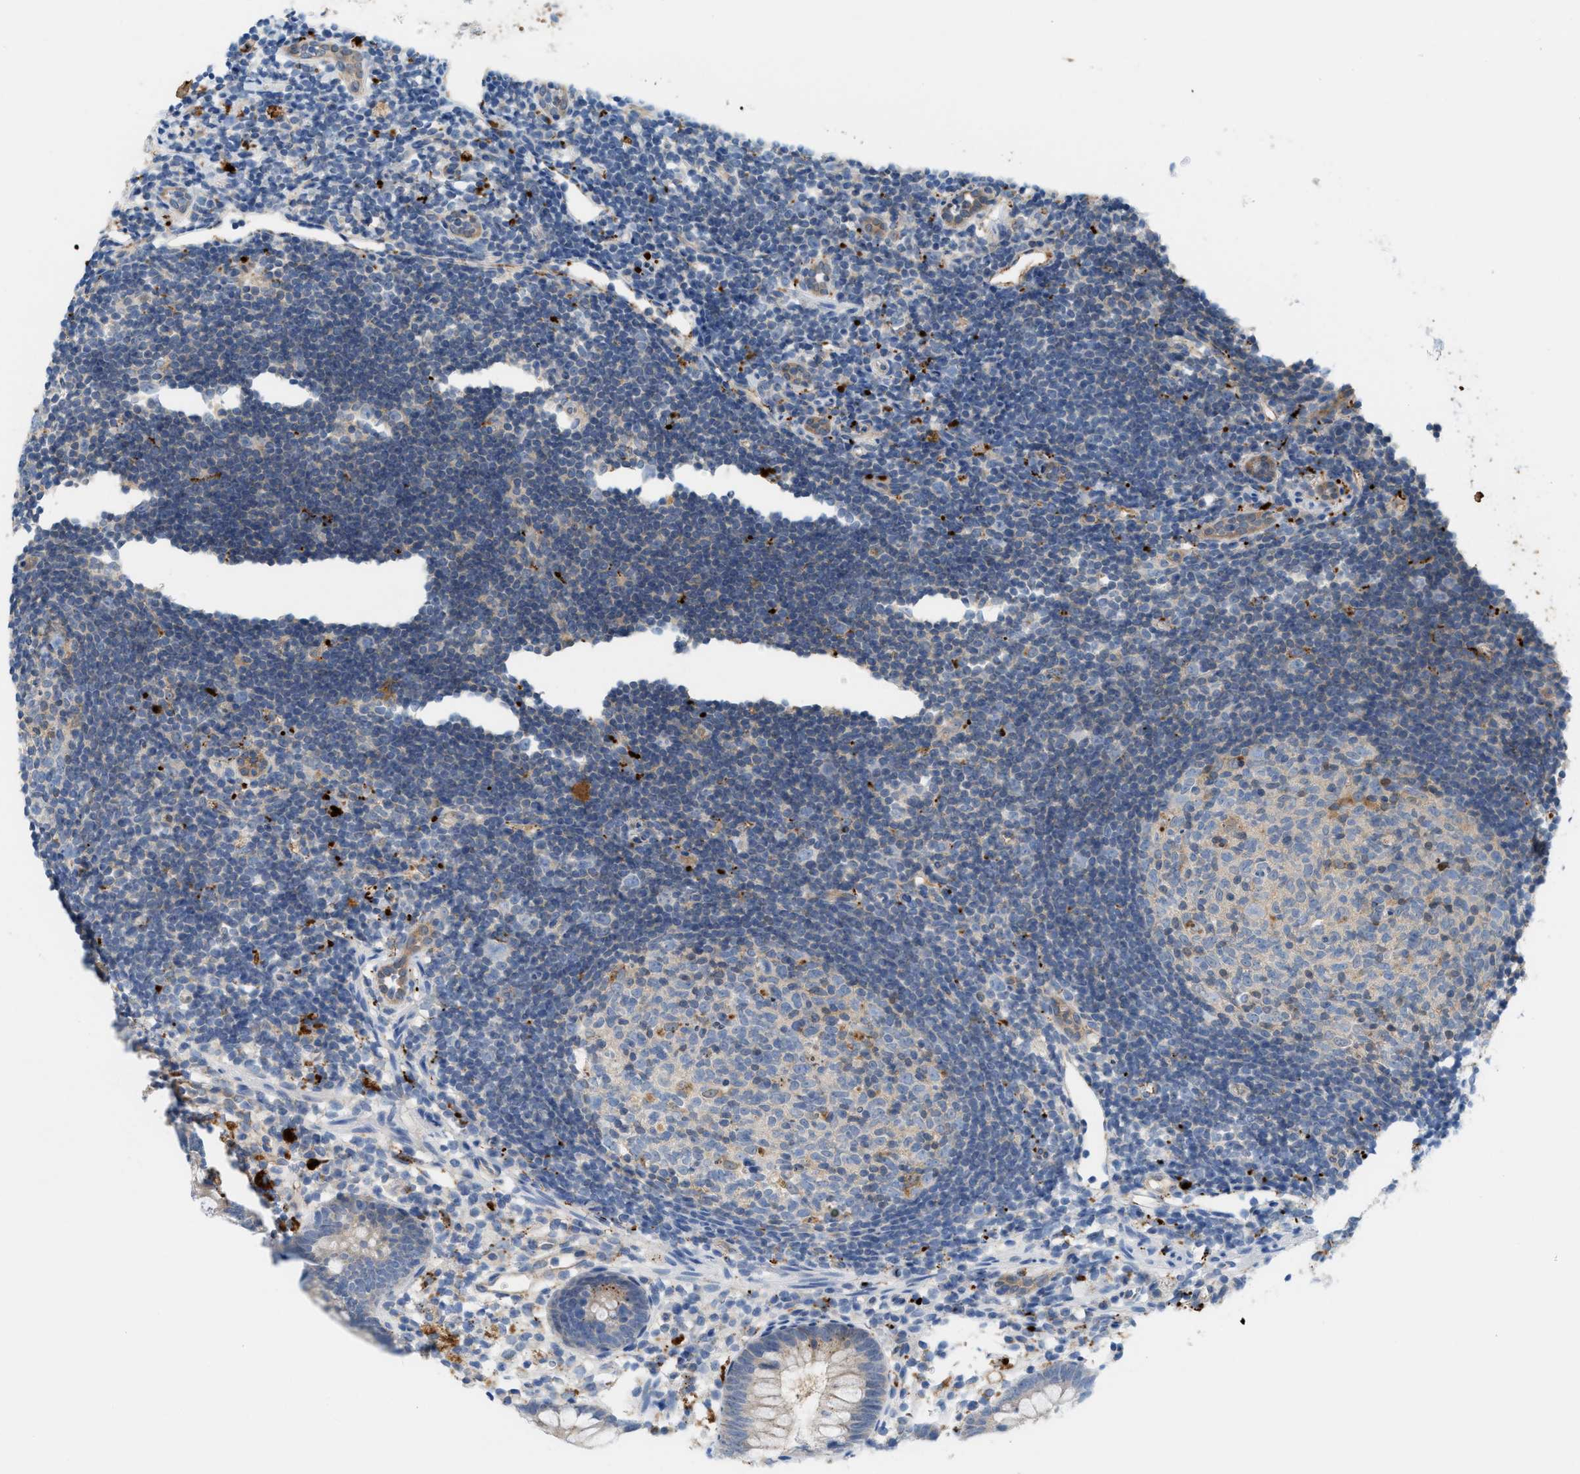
{"staining": {"intensity": "moderate", "quantity": ">75%", "location": "cytoplasmic/membranous"}, "tissue": "appendix", "cell_type": "Glandular cells", "image_type": "normal", "snomed": [{"axis": "morphology", "description": "Normal tissue, NOS"}, {"axis": "topography", "description": "Appendix"}], "caption": "Moderate cytoplasmic/membranous expression for a protein is identified in about >75% of glandular cells of normal appendix using IHC.", "gene": "CSTB", "patient": {"sex": "female", "age": 20}}